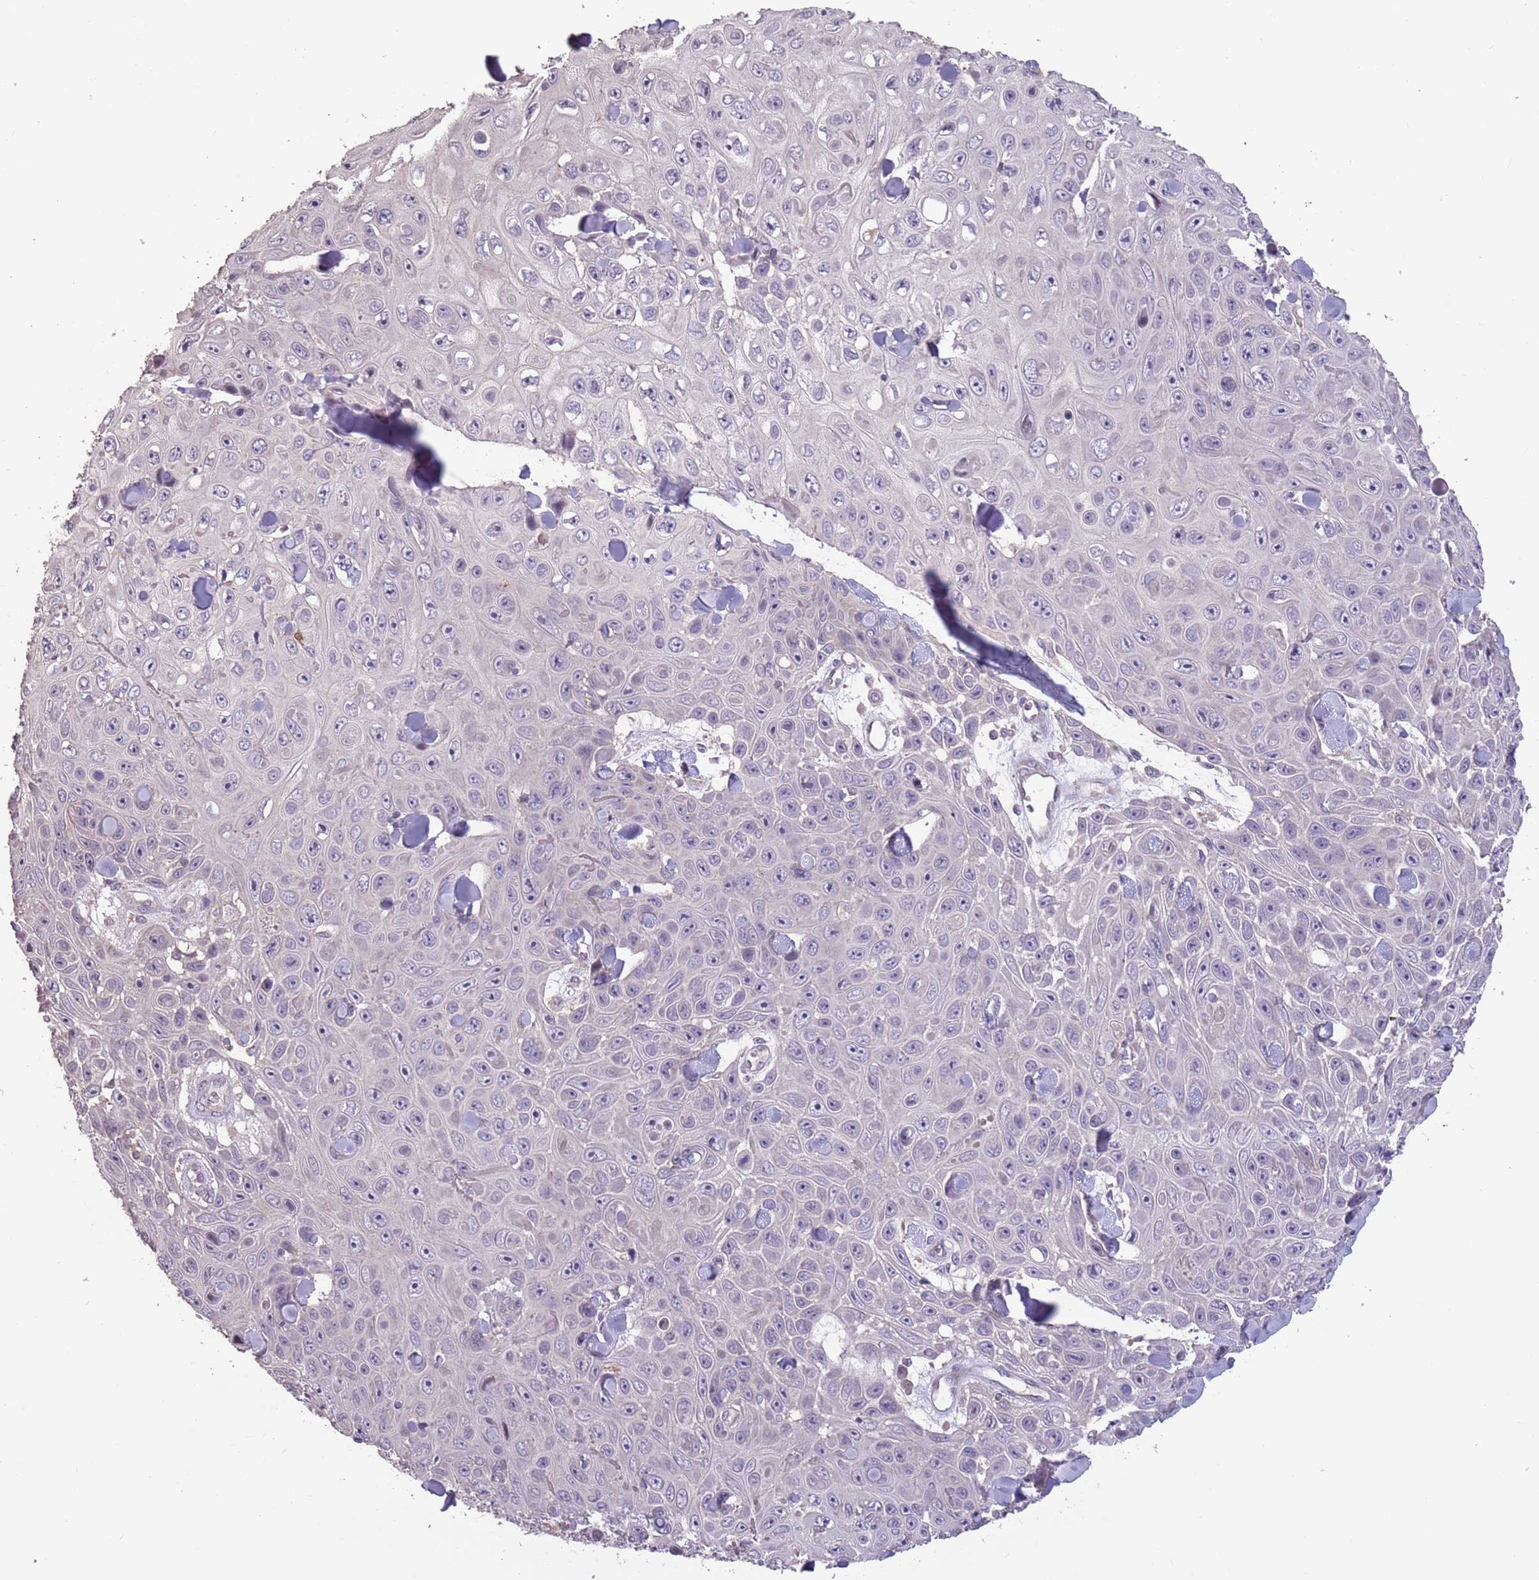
{"staining": {"intensity": "negative", "quantity": "none", "location": "none"}, "tissue": "skin cancer", "cell_type": "Tumor cells", "image_type": "cancer", "snomed": [{"axis": "morphology", "description": "Squamous cell carcinoma, NOS"}, {"axis": "topography", "description": "Skin"}], "caption": "Immunohistochemistry (IHC) histopathology image of skin cancer (squamous cell carcinoma) stained for a protein (brown), which exhibits no expression in tumor cells. Brightfield microscopy of immunohistochemistry (IHC) stained with DAB (3,3'-diaminobenzidine) (brown) and hematoxylin (blue), captured at high magnification.", "gene": "MBD3L1", "patient": {"sex": "male", "age": 82}}